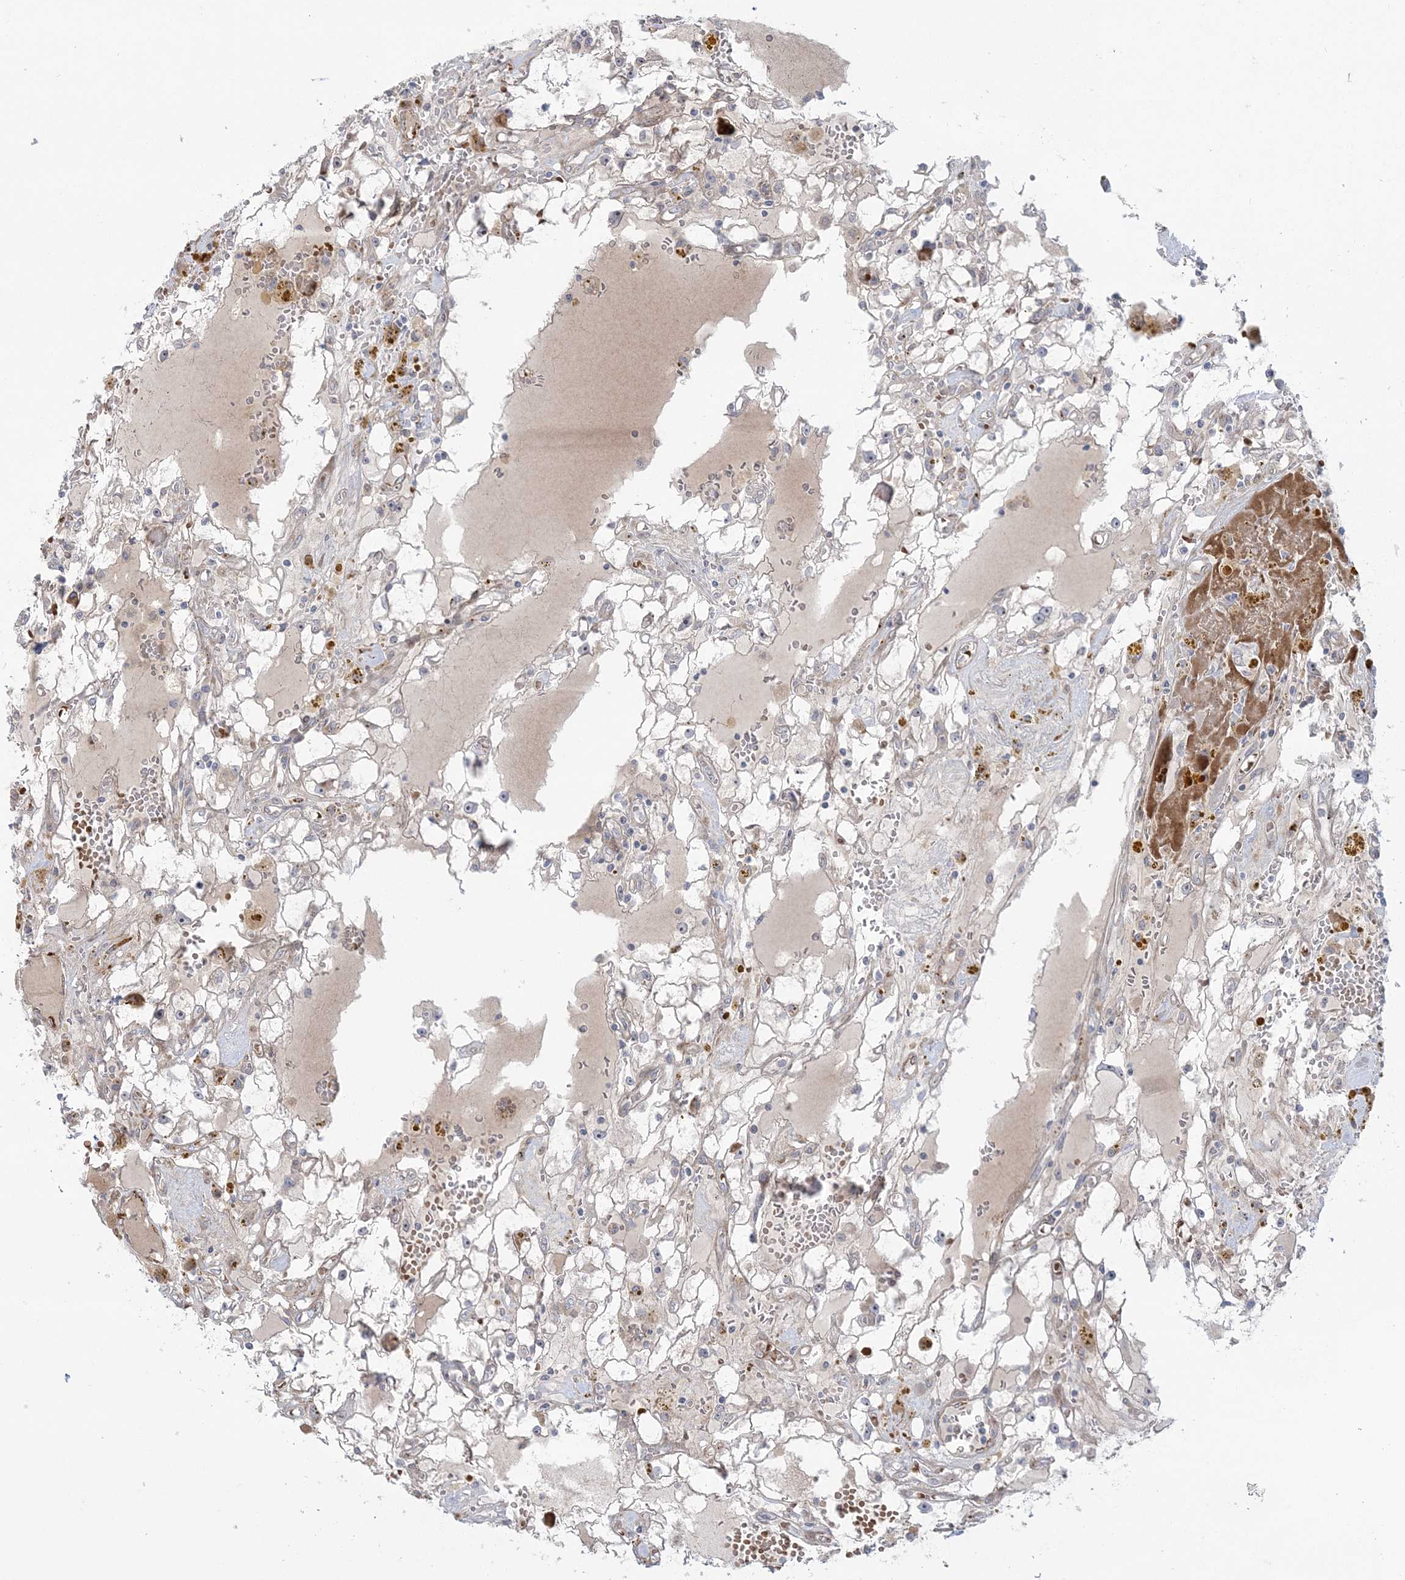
{"staining": {"intensity": "negative", "quantity": "none", "location": "none"}, "tissue": "renal cancer", "cell_type": "Tumor cells", "image_type": "cancer", "snomed": [{"axis": "morphology", "description": "Adenocarcinoma, NOS"}, {"axis": "topography", "description": "Kidney"}], "caption": "Protein analysis of renal cancer (adenocarcinoma) reveals no significant positivity in tumor cells. (Immunohistochemistry (ihc), brightfield microscopy, high magnification).", "gene": "NUDT9", "patient": {"sex": "male", "age": 56}}